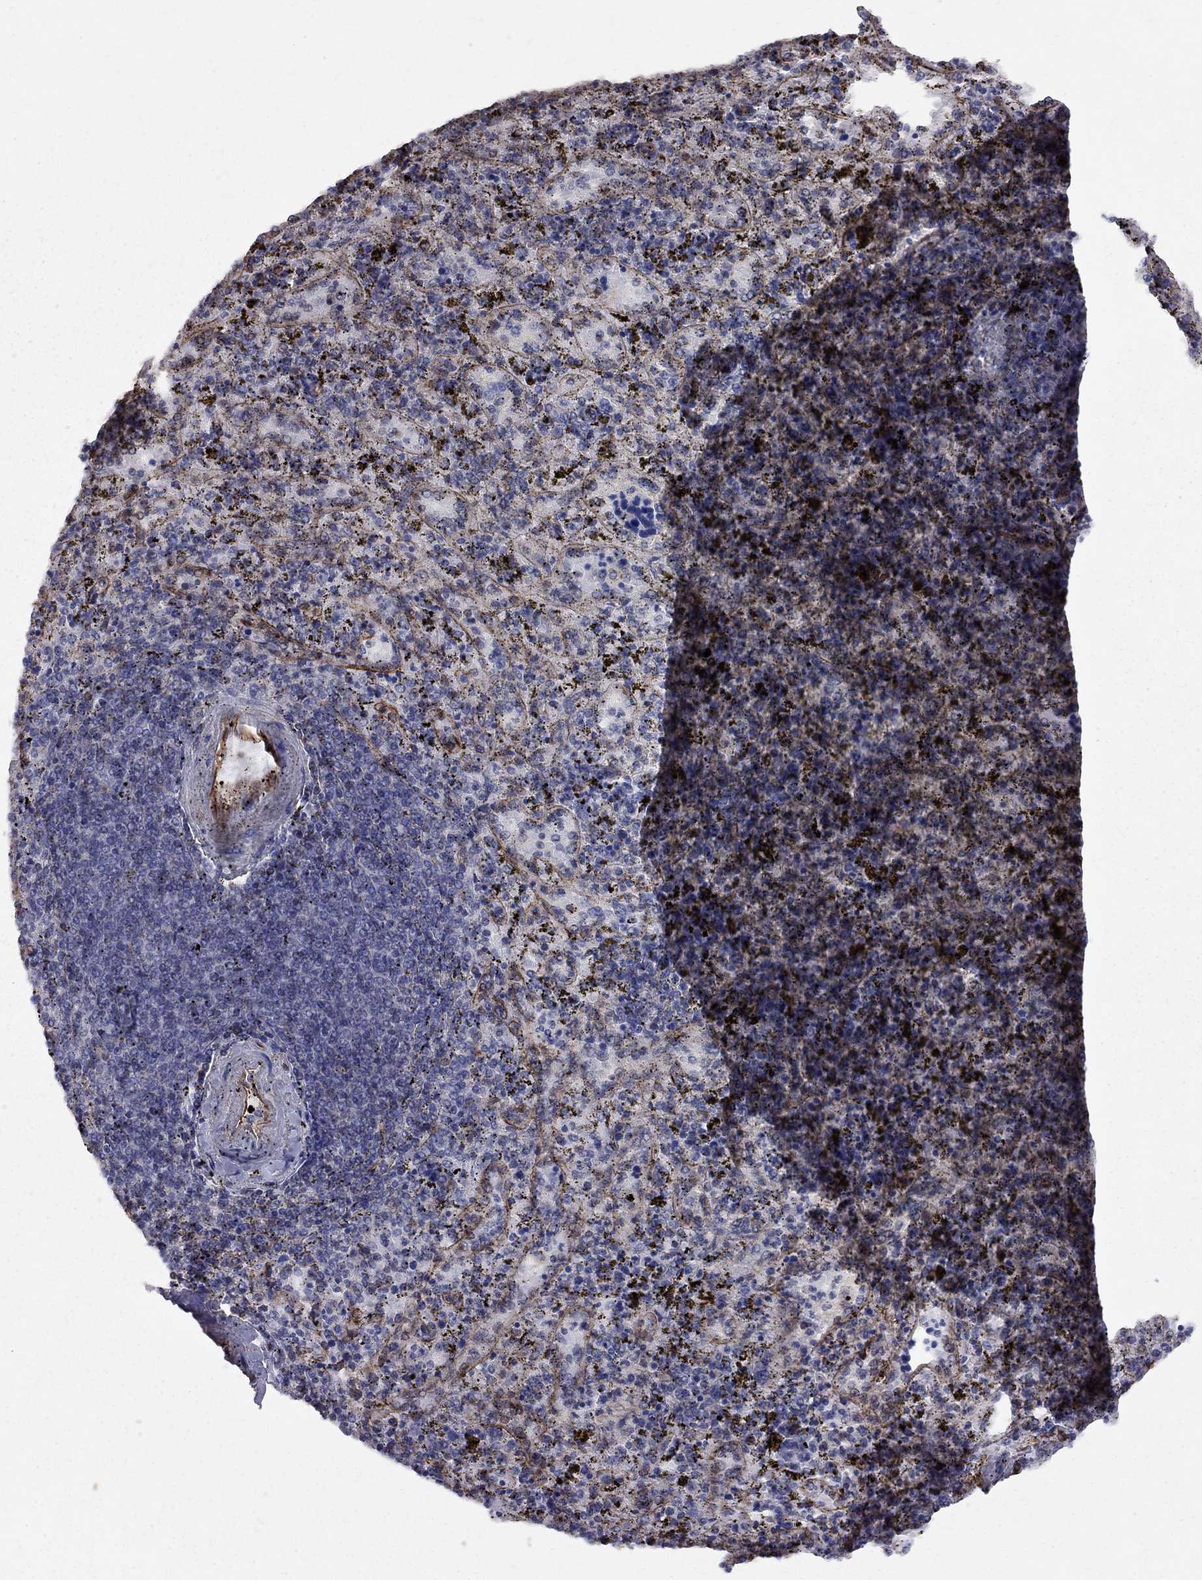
{"staining": {"intensity": "negative", "quantity": "none", "location": "none"}, "tissue": "spleen", "cell_type": "Cells in red pulp", "image_type": "normal", "snomed": [{"axis": "morphology", "description": "Normal tissue, NOS"}, {"axis": "topography", "description": "Spleen"}], "caption": "Spleen stained for a protein using immunohistochemistry (IHC) shows no staining cells in red pulp.", "gene": "BICDL2", "patient": {"sex": "female", "age": 50}}